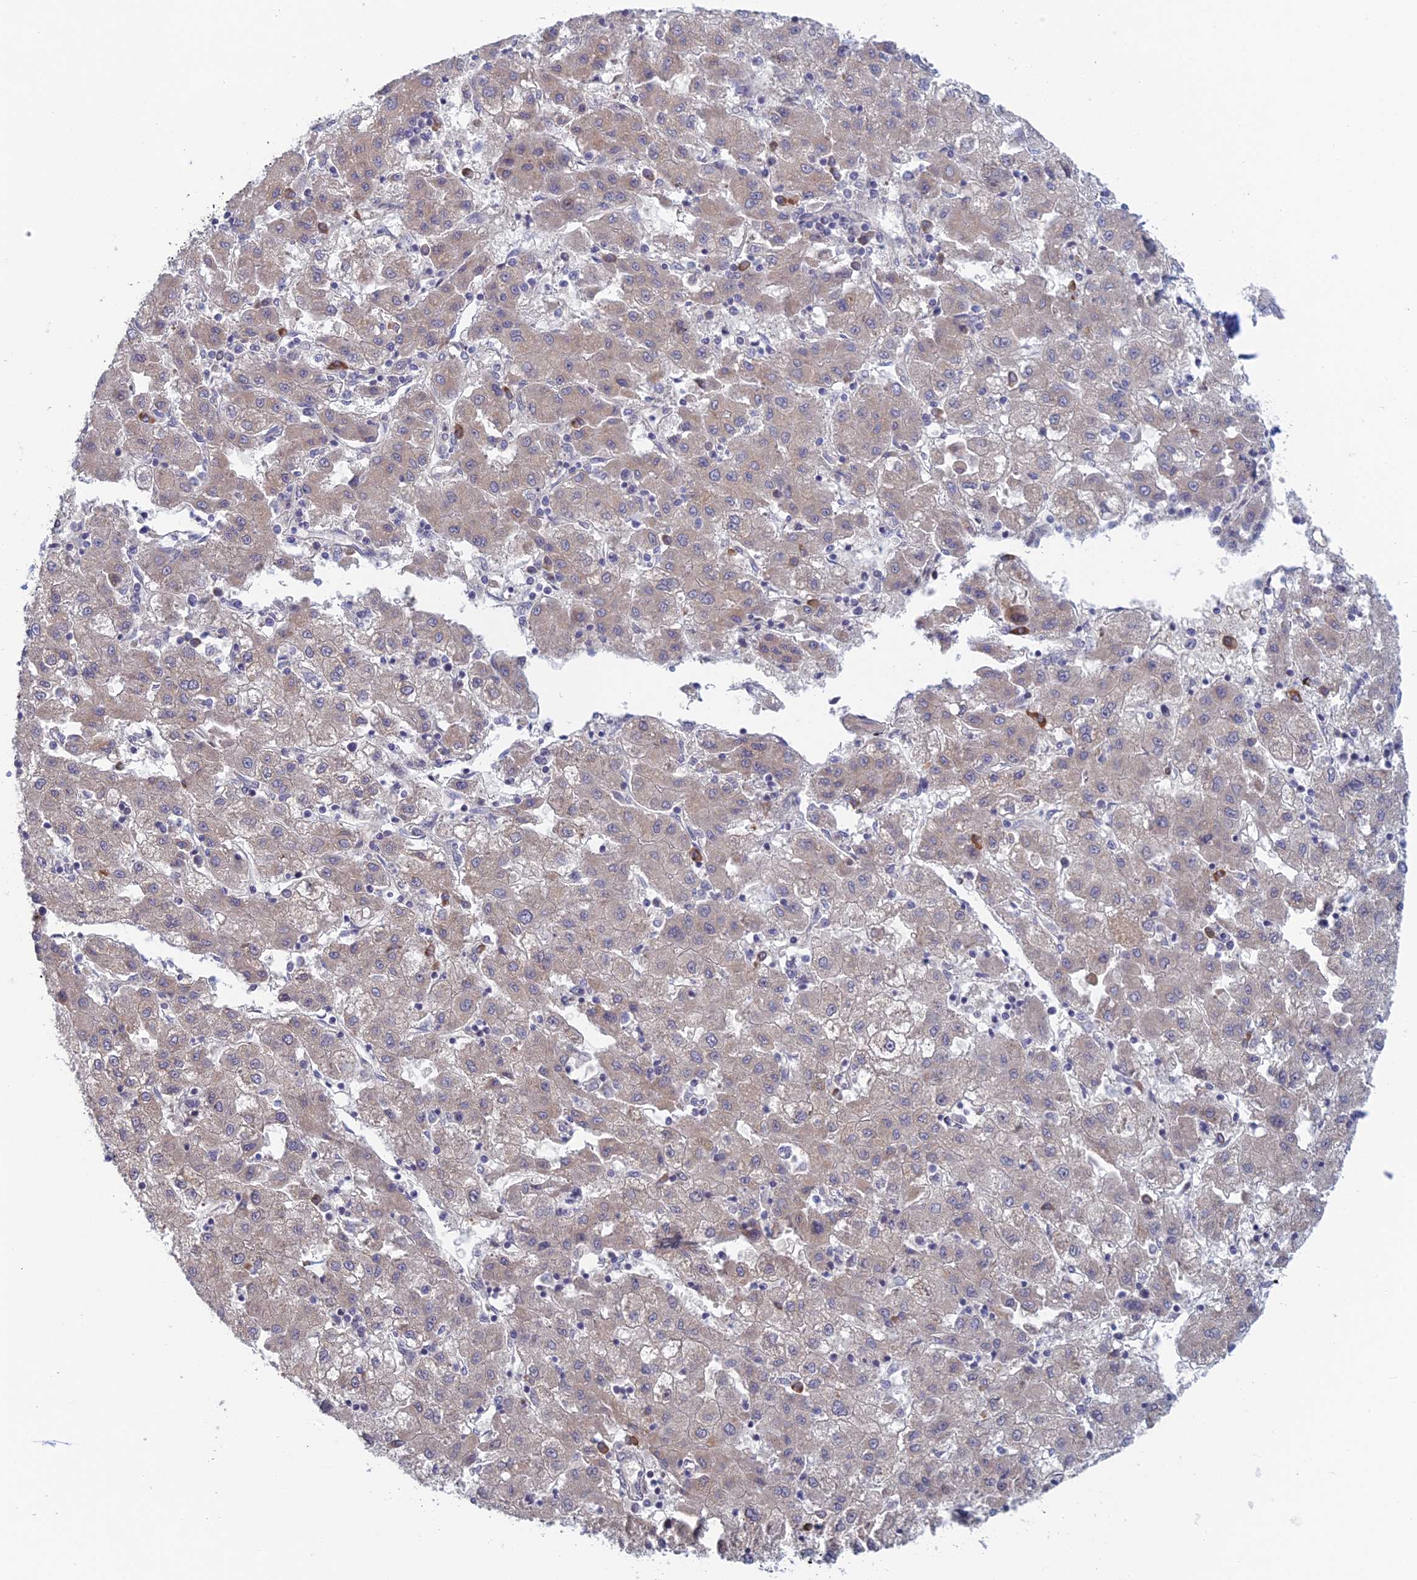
{"staining": {"intensity": "negative", "quantity": "none", "location": "none"}, "tissue": "liver cancer", "cell_type": "Tumor cells", "image_type": "cancer", "snomed": [{"axis": "morphology", "description": "Carcinoma, Hepatocellular, NOS"}, {"axis": "topography", "description": "Liver"}], "caption": "This is an IHC histopathology image of liver cancer. There is no positivity in tumor cells.", "gene": "PPP1R26", "patient": {"sex": "male", "age": 72}}